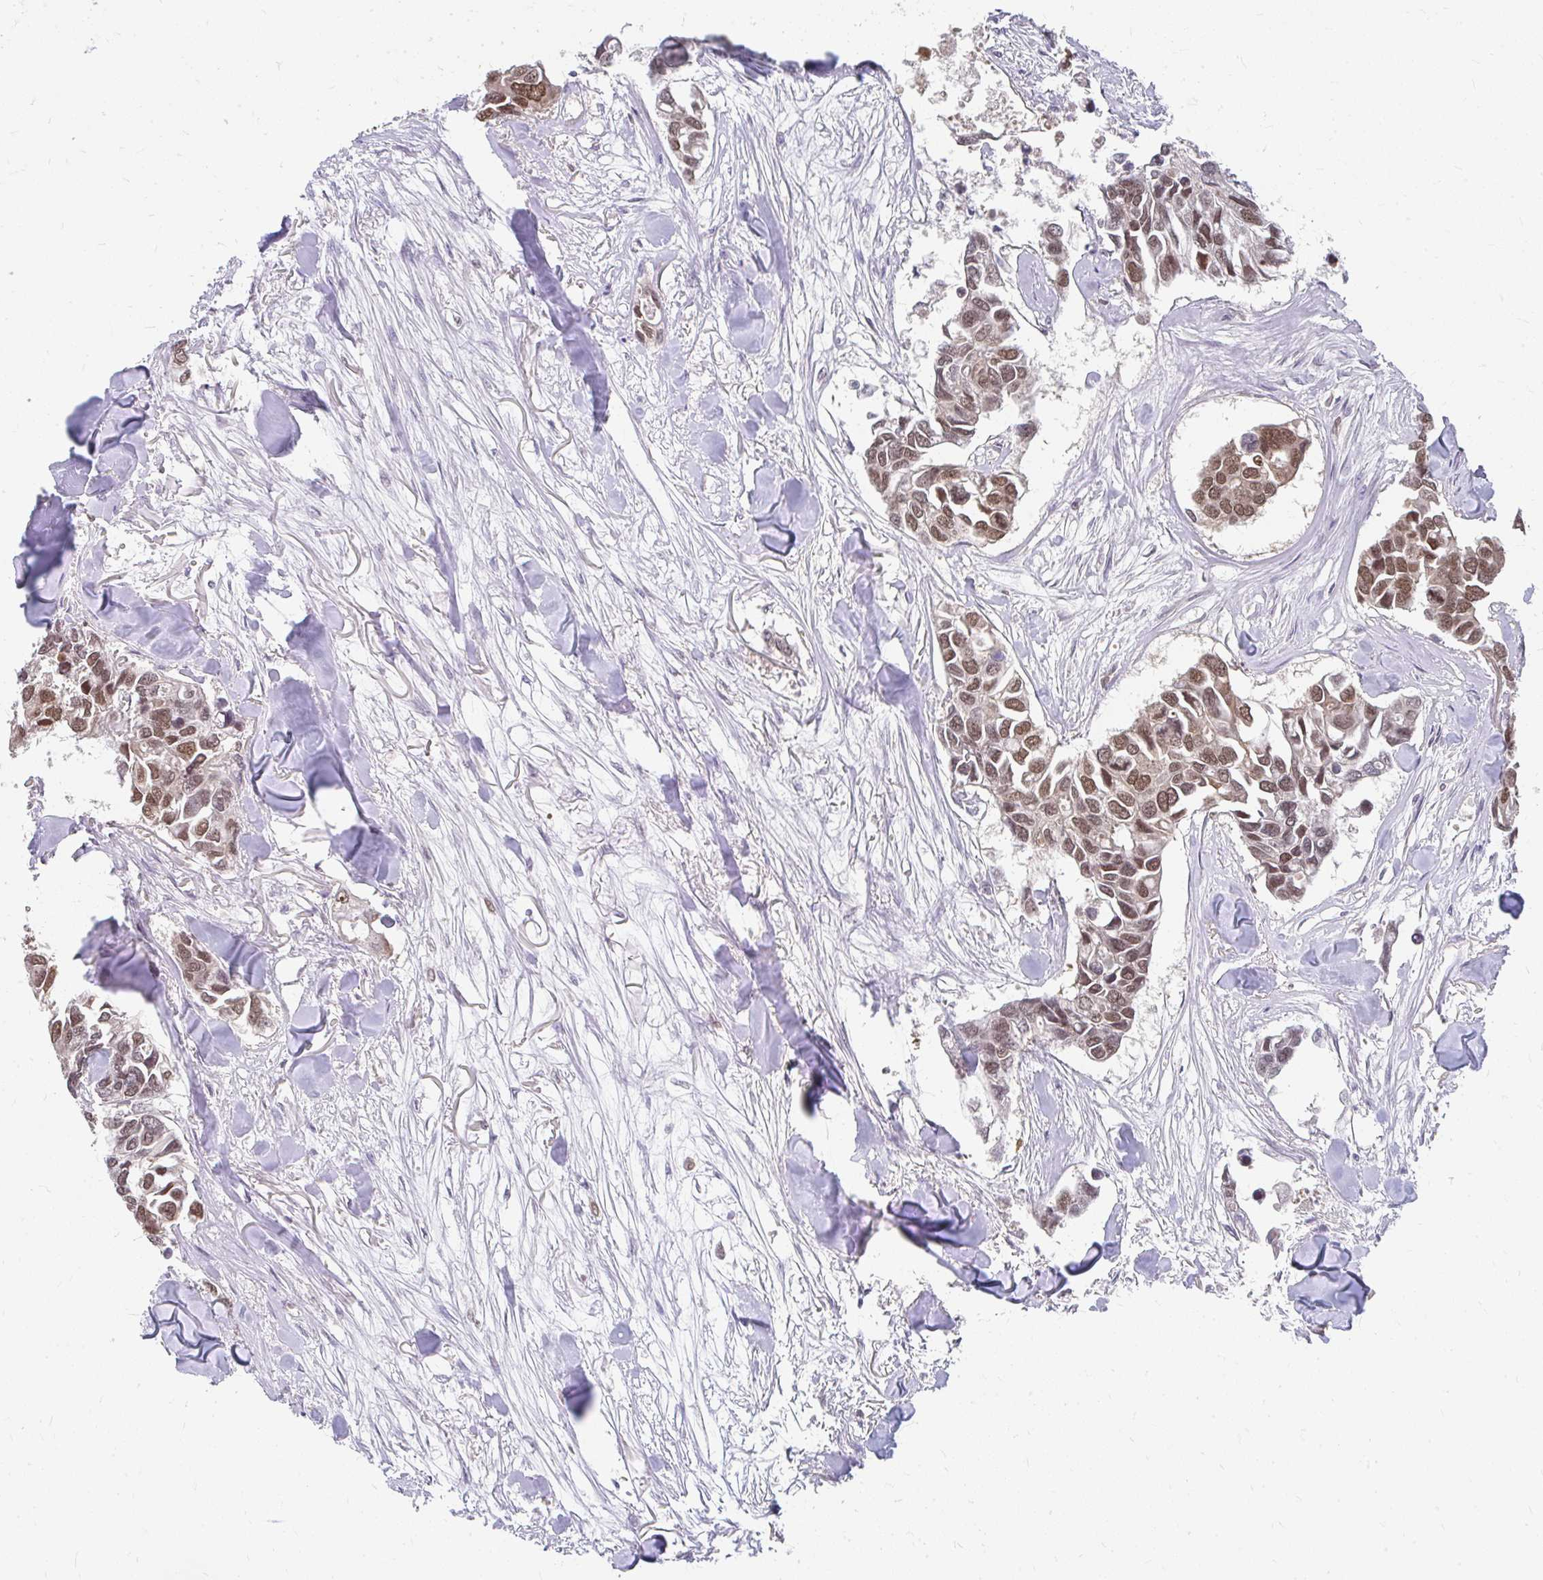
{"staining": {"intensity": "moderate", "quantity": ">75%", "location": "nuclear"}, "tissue": "breast cancer", "cell_type": "Tumor cells", "image_type": "cancer", "snomed": [{"axis": "morphology", "description": "Duct carcinoma"}, {"axis": "topography", "description": "Breast"}], "caption": "Tumor cells show medium levels of moderate nuclear staining in about >75% of cells in human breast cancer.", "gene": "XPO1", "patient": {"sex": "female", "age": 83}}